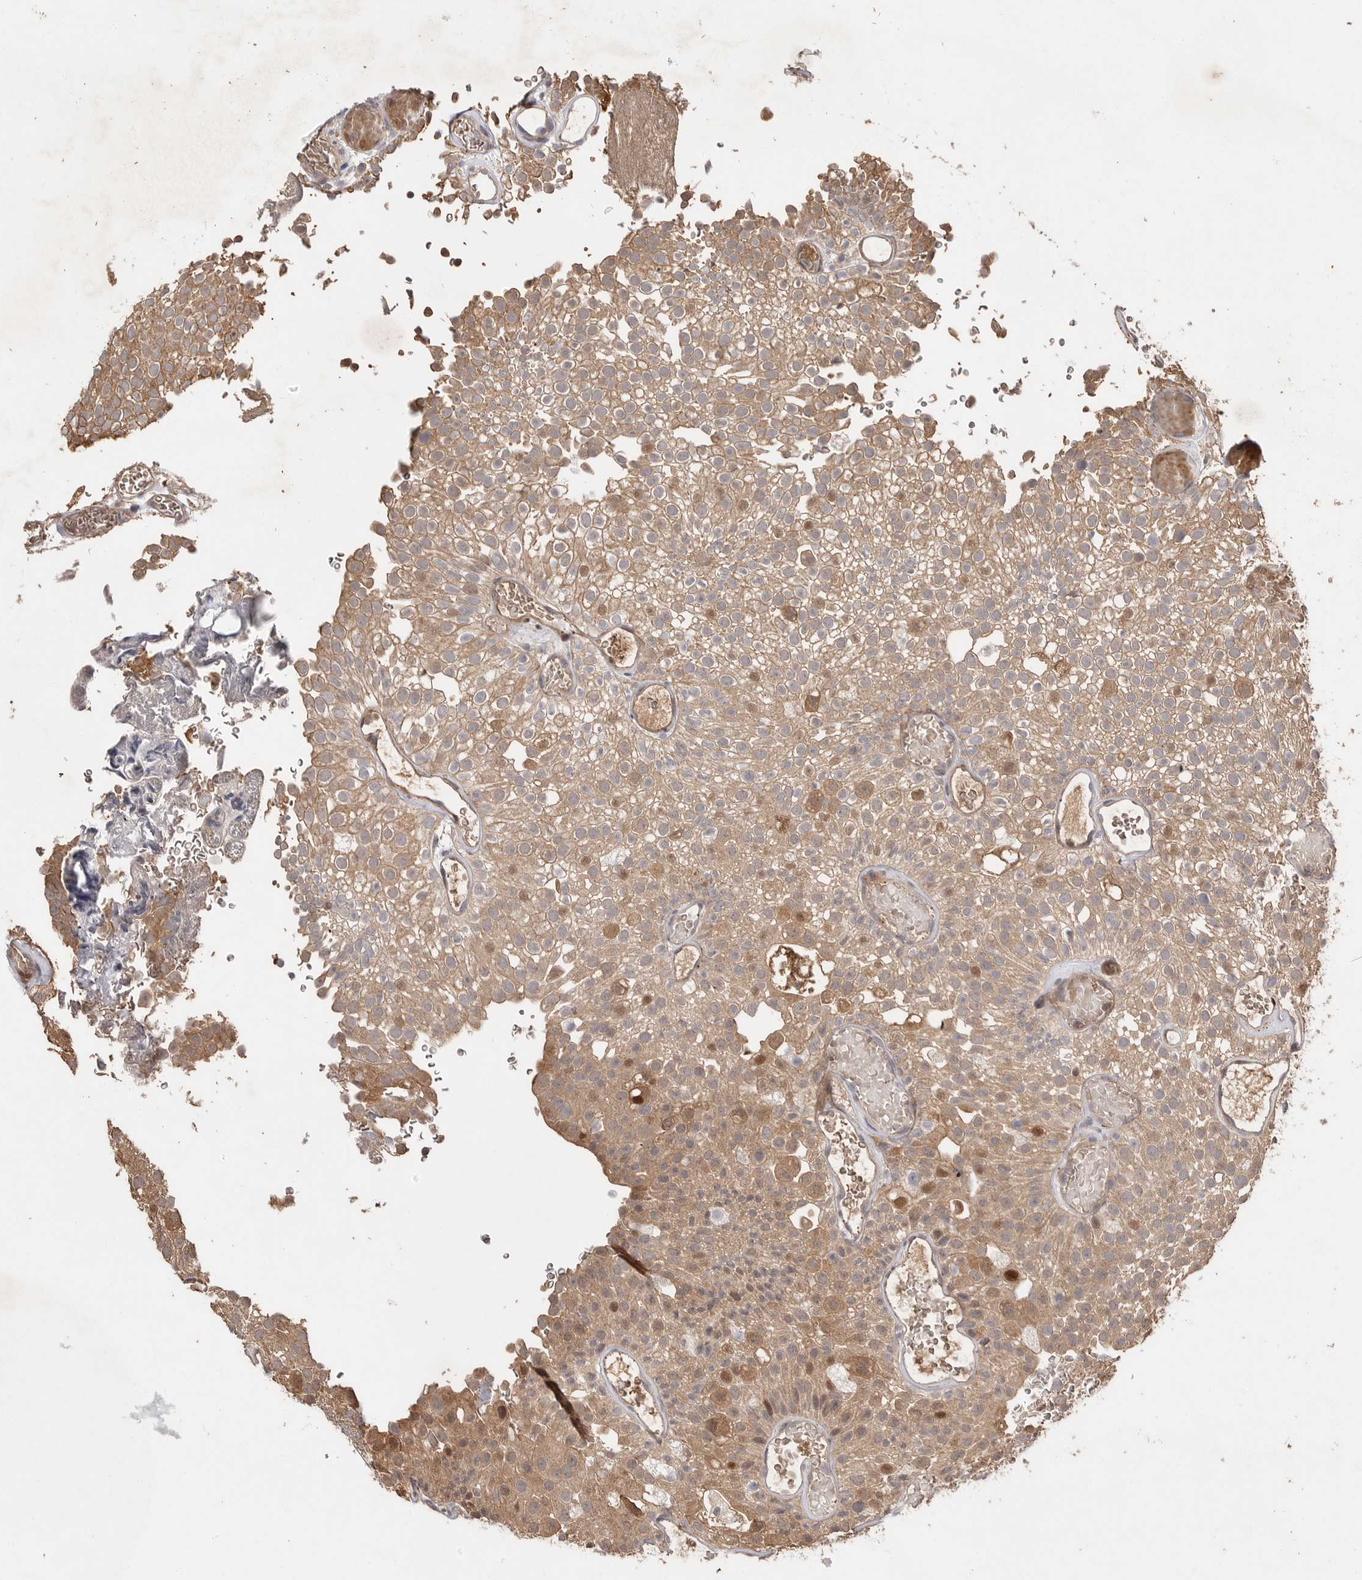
{"staining": {"intensity": "weak", "quantity": ">75%", "location": "cytoplasmic/membranous,nuclear"}, "tissue": "urothelial cancer", "cell_type": "Tumor cells", "image_type": "cancer", "snomed": [{"axis": "morphology", "description": "Urothelial carcinoma, Low grade"}, {"axis": "topography", "description": "Urinary bladder"}], "caption": "Tumor cells display low levels of weak cytoplasmic/membranous and nuclear staining in approximately >75% of cells in urothelial carcinoma (low-grade).", "gene": "VN1R4", "patient": {"sex": "male", "age": 78}}